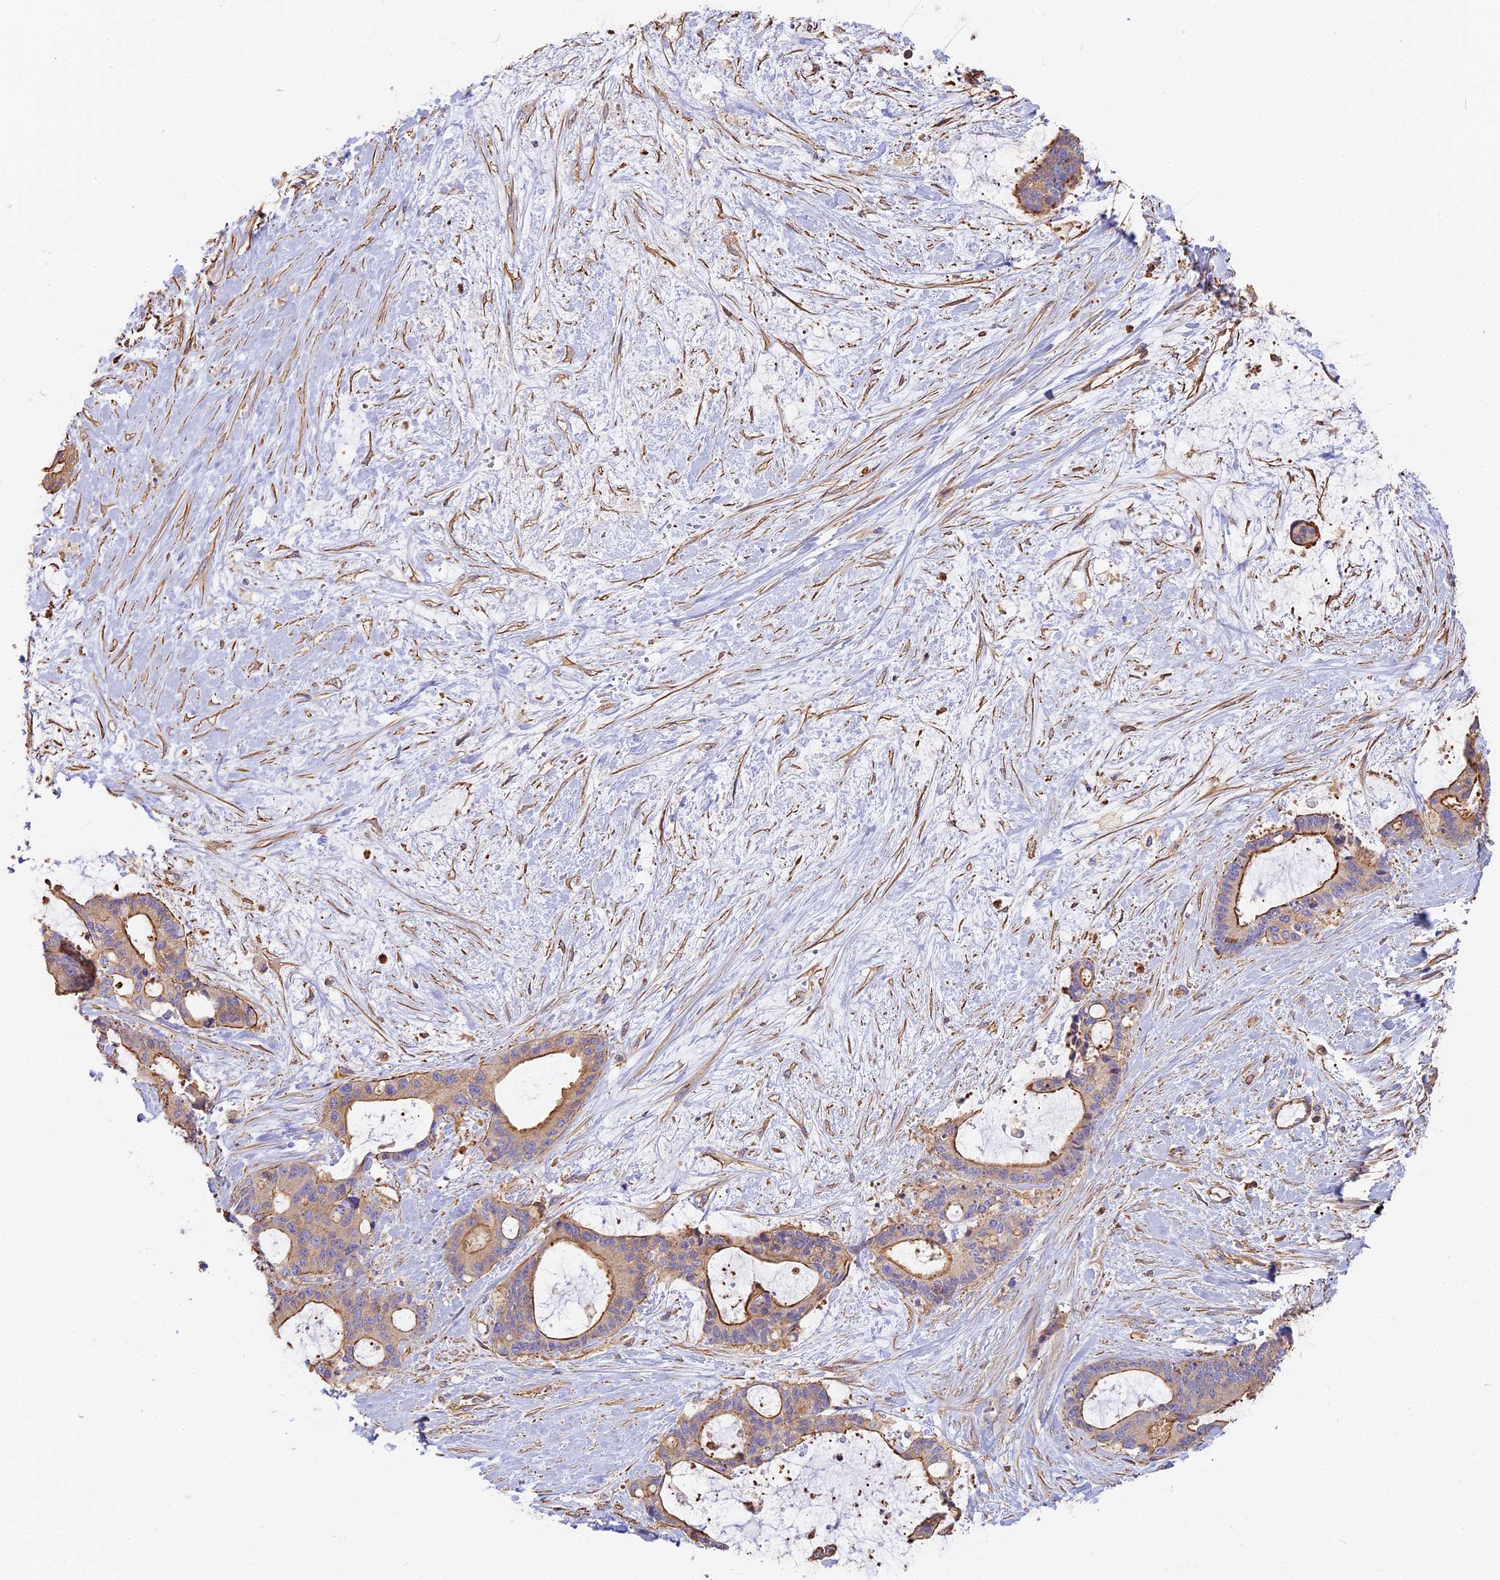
{"staining": {"intensity": "weak", "quantity": "25%-75%", "location": "cytoplasmic/membranous"}, "tissue": "liver cancer", "cell_type": "Tumor cells", "image_type": "cancer", "snomed": [{"axis": "morphology", "description": "Normal tissue, NOS"}, {"axis": "morphology", "description": "Cholangiocarcinoma"}, {"axis": "topography", "description": "Liver"}, {"axis": "topography", "description": "Peripheral nerve tissue"}], "caption": "IHC (DAB (3,3'-diaminobenzidine)) staining of human liver cancer displays weak cytoplasmic/membranous protein positivity in approximately 25%-75% of tumor cells.", "gene": "VPS18", "patient": {"sex": "female", "age": 73}}